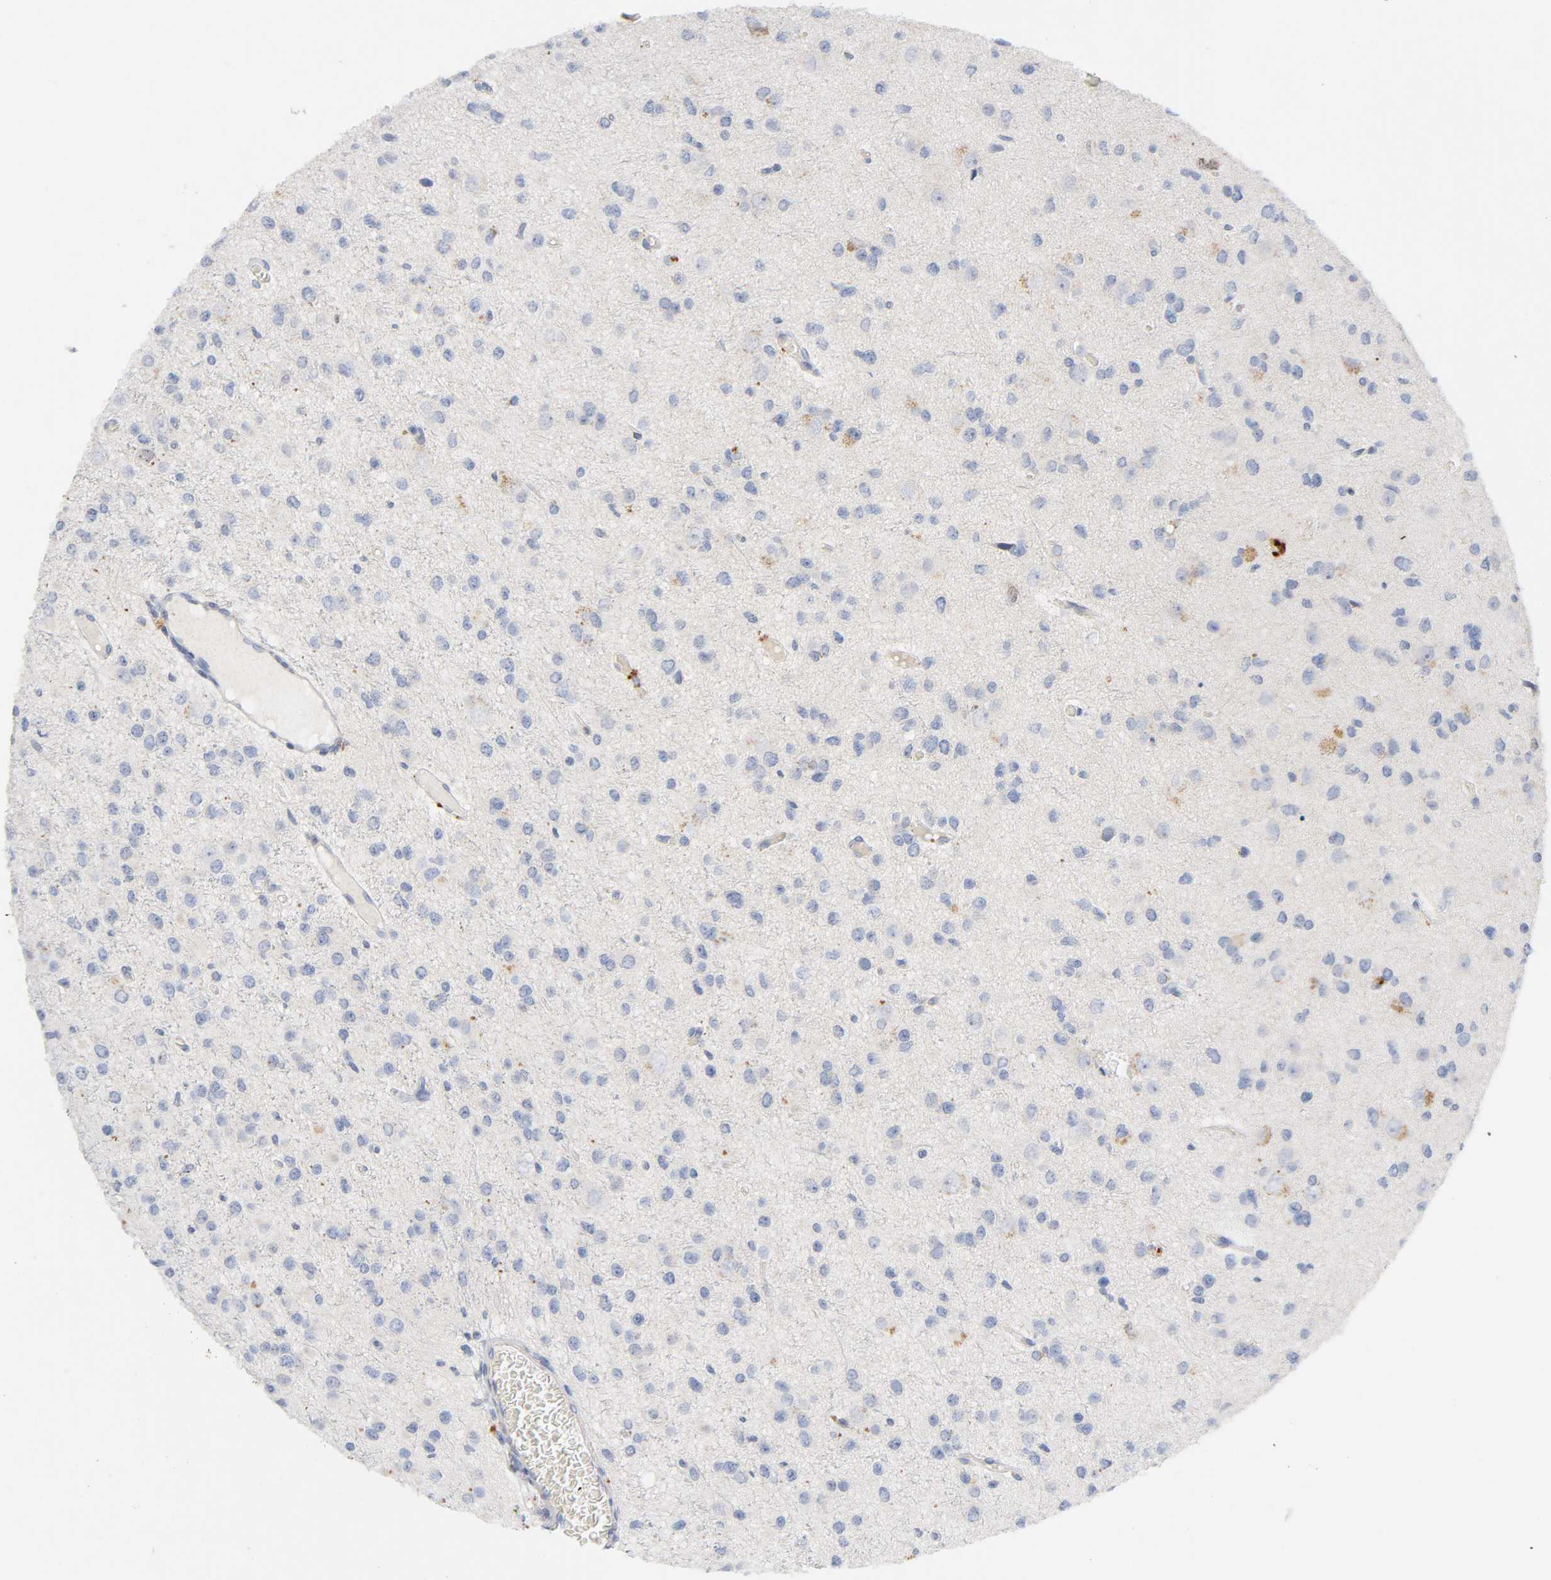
{"staining": {"intensity": "negative", "quantity": "none", "location": "none"}, "tissue": "glioma", "cell_type": "Tumor cells", "image_type": "cancer", "snomed": [{"axis": "morphology", "description": "Glioma, malignant, Low grade"}, {"axis": "topography", "description": "Brain"}], "caption": "Tumor cells are negative for protein expression in human glioma.", "gene": "BIRC5", "patient": {"sex": "male", "age": 42}}